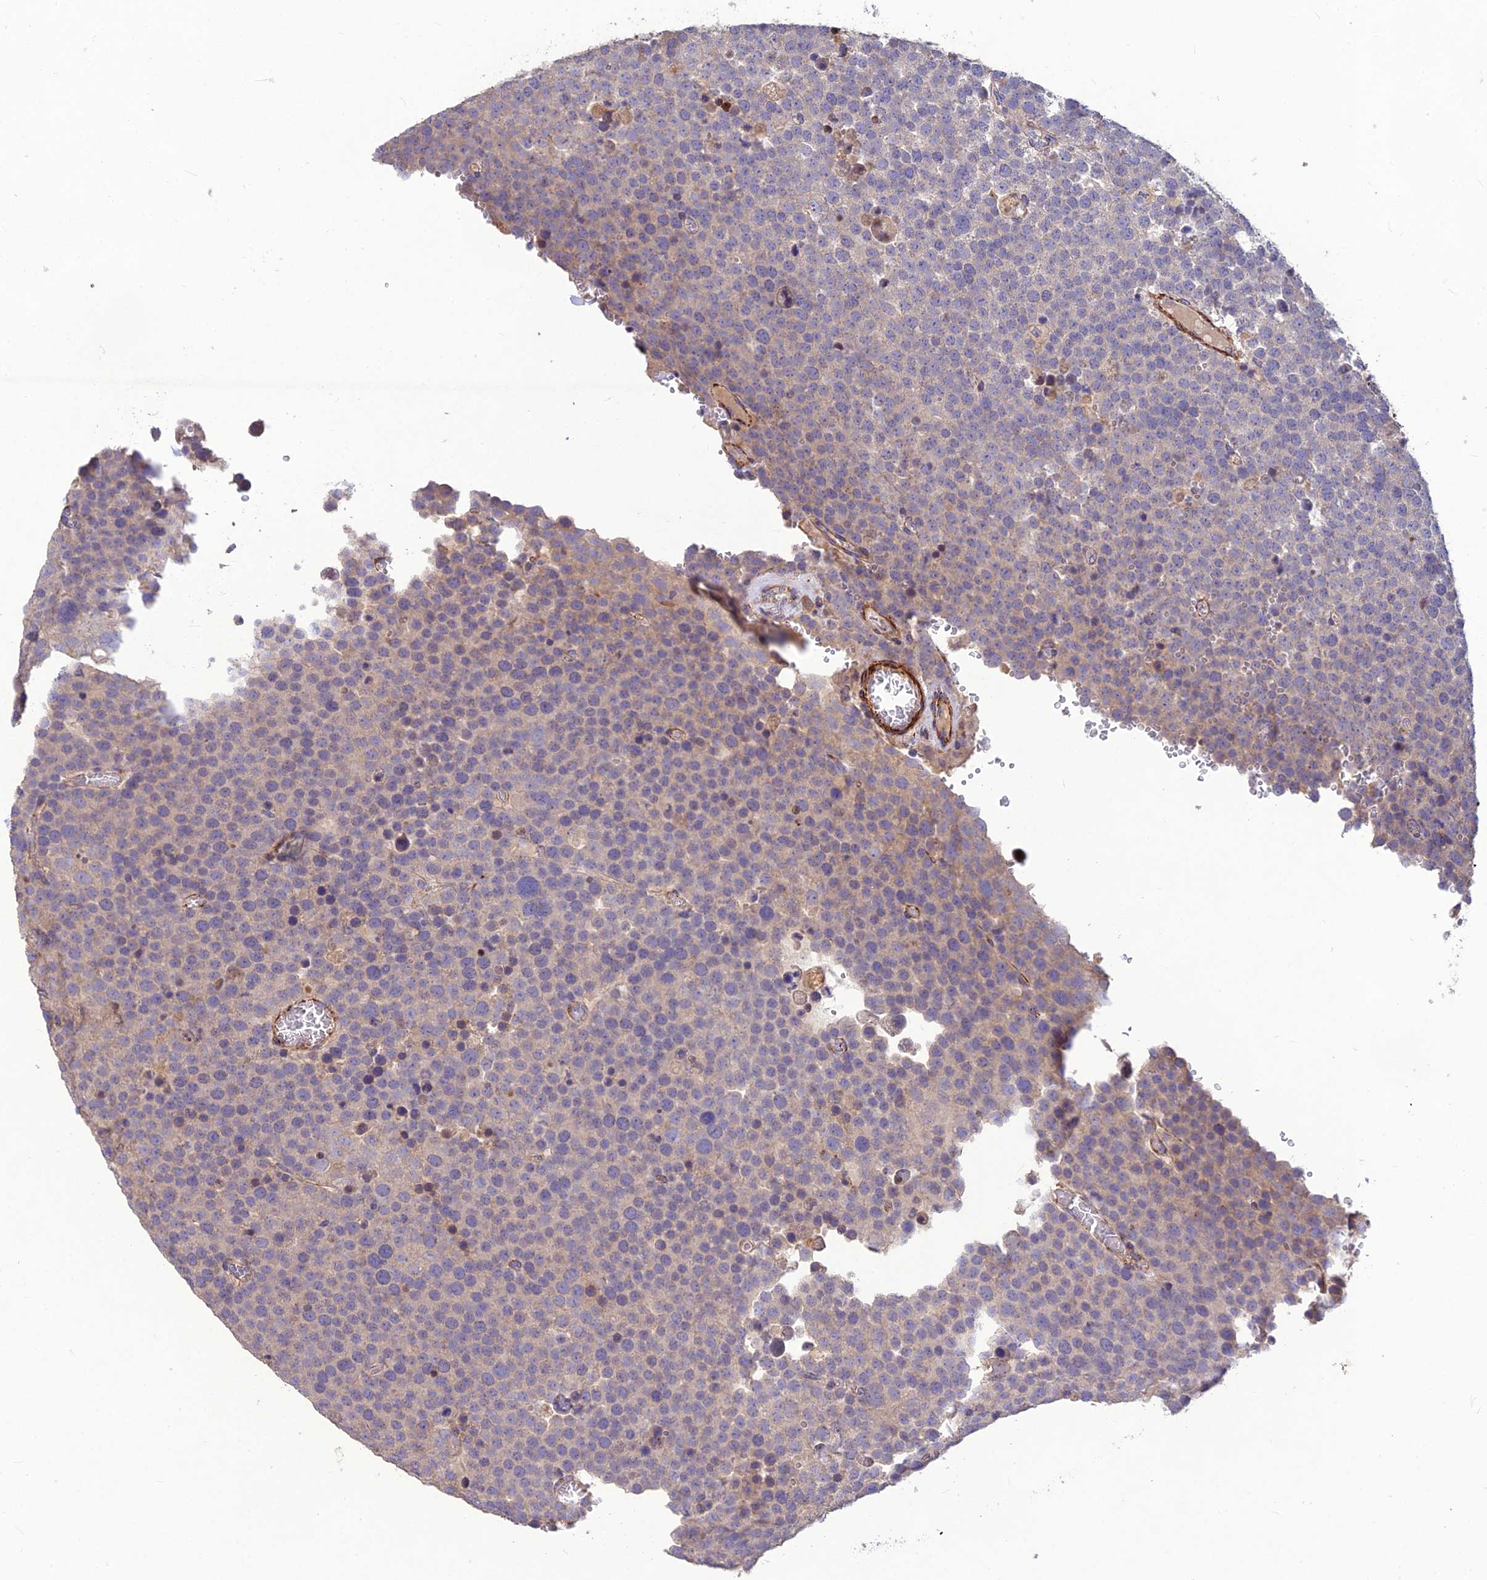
{"staining": {"intensity": "negative", "quantity": "none", "location": "none"}, "tissue": "testis cancer", "cell_type": "Tumor cells", "image_type": "cancer", "snomed": [{"axis": "morphology", "description": "Seminoma, NOS"}, {"axis": "topography", "description": "Testis"}], "caption": "Photomicrograph shows no protein staining in tumor cells of testis cancer tissue.", "gene": "CLUH", "patient": {"sex": "male", "age": 71}}